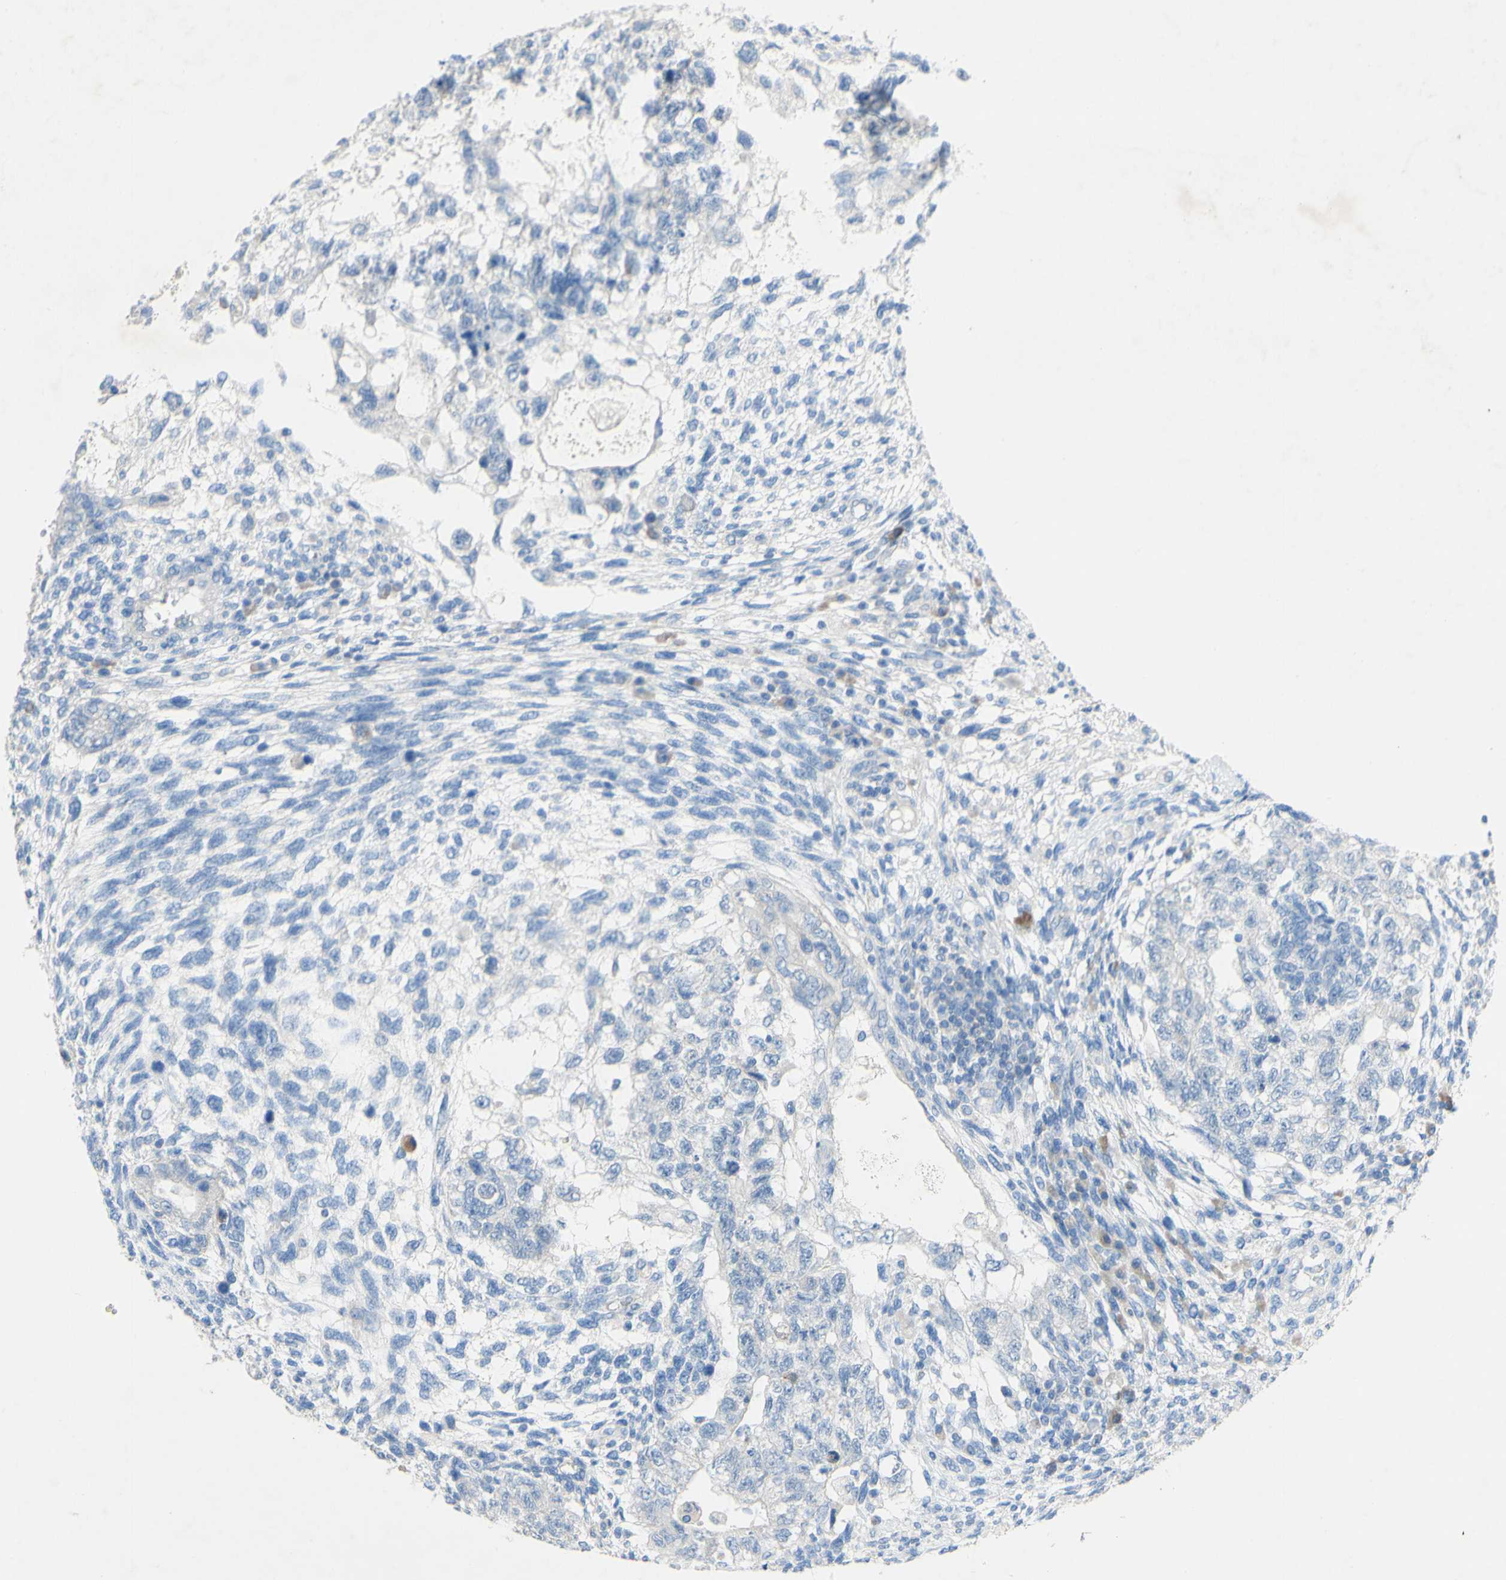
{"staining": {"intensity": "negative", "quantity": "none", "location": "none"}, "tissue": "testis cancer", "cell_type": "Tumor cells", "image_type": "cancer", "snomed": [{"axis": "morphology", "description": "Normal tissue, NOS"}, {"axis": "morphology", "description": "Carcinoma, Embryonal, NOS"}, {"axis": "topography", "description": "Testis"}], "caption": "Tumor cells show no significant protein expression in testis cancer. Nuclei are stained in blue.", "gene": "ACADL", "patient": {"sex": "male", "age": 36}}